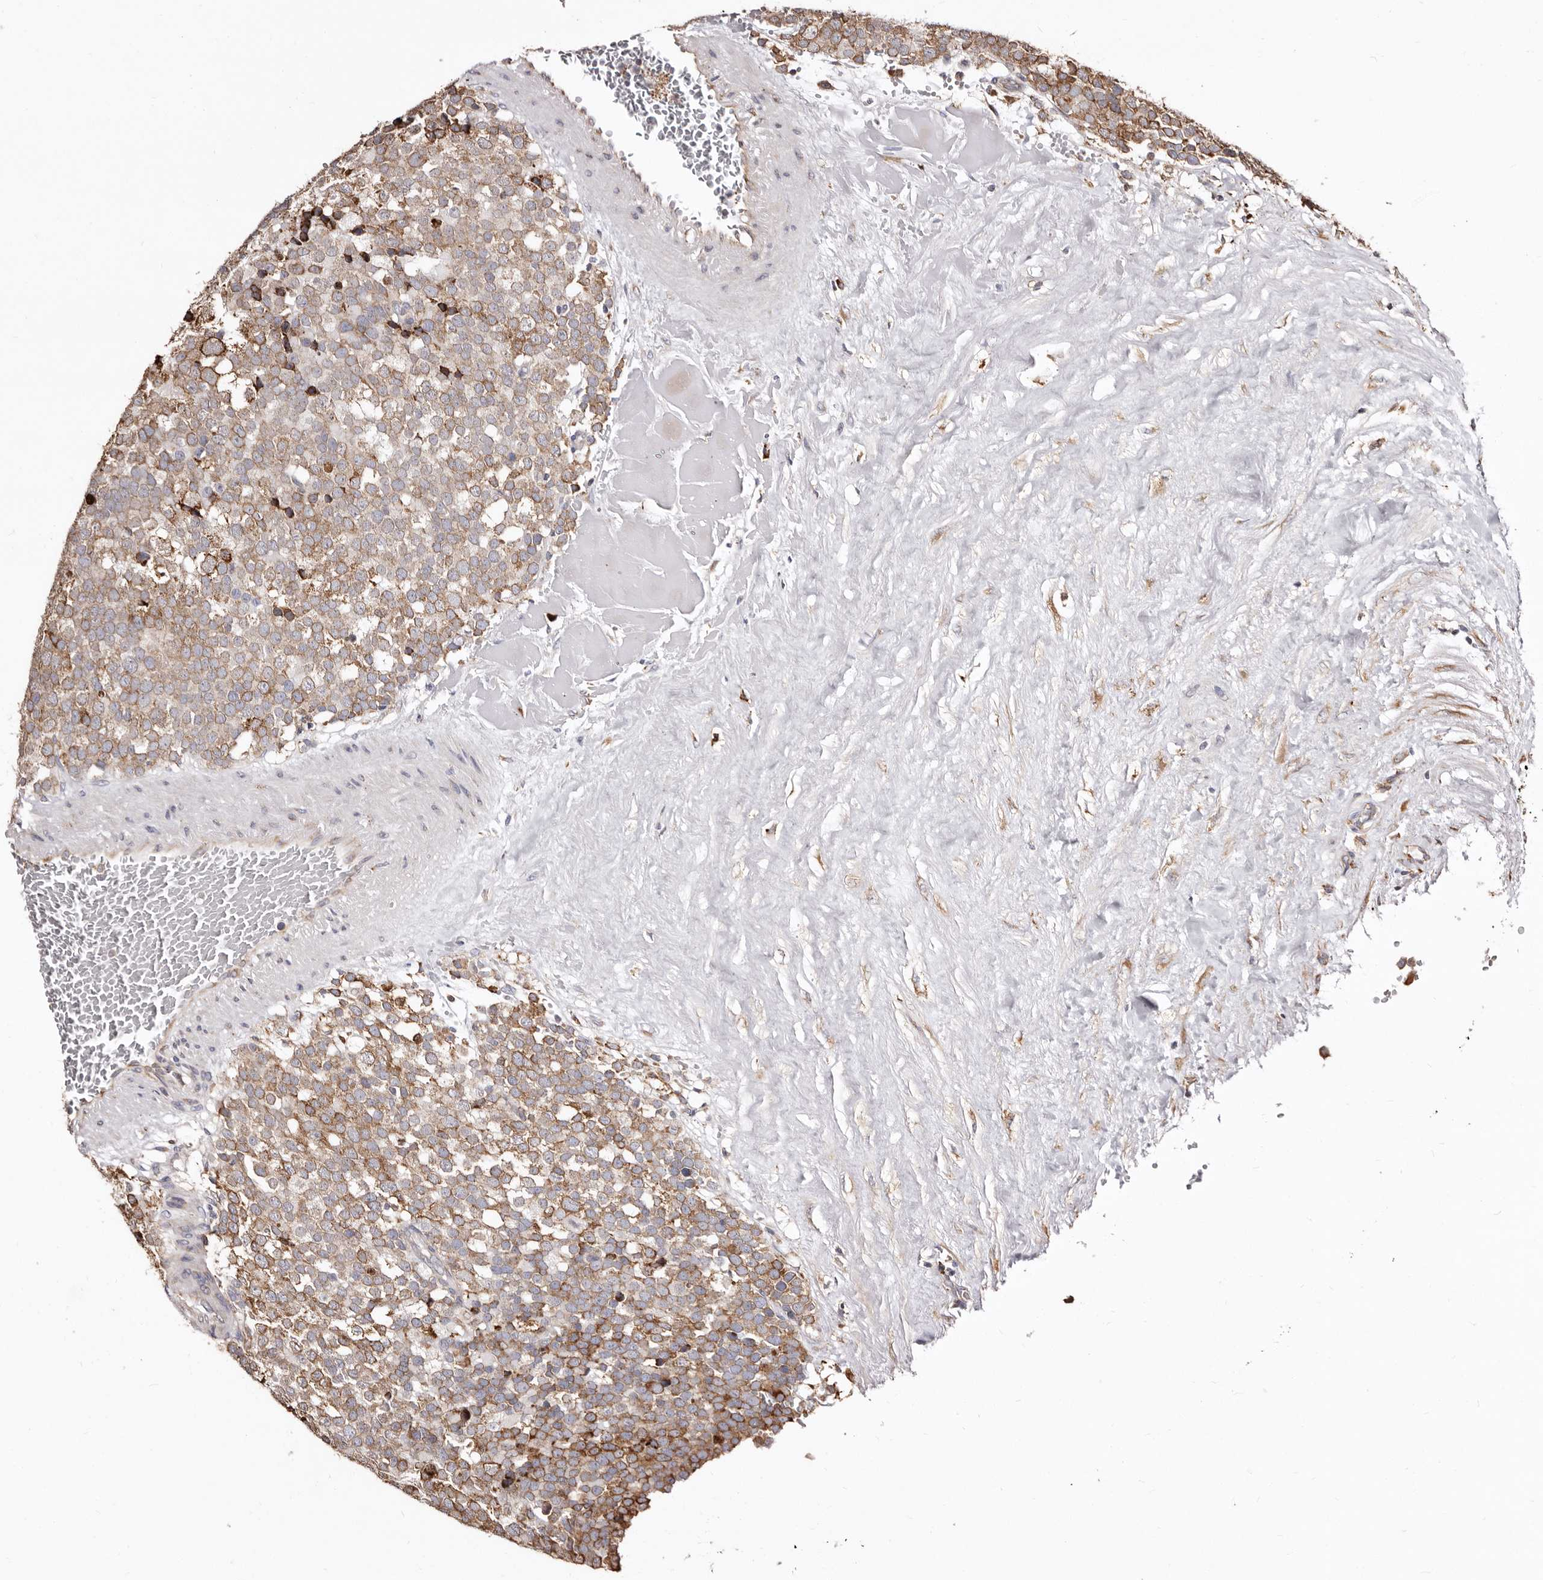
{"staining": {"intensity": "moderate", "quantity": ">75%", "location": "cytoplasmic/membranous"}, "tissue": "testis cancer", "cell_type": "Tumor cells", "image_type": "cancer", "snomed": [{"axis": "morphology", "description": "Seminoma, NOS"}, {"axis": "topography", "description": "Testis"}], "caption": "High-magnification brightfield microscopy of testis cancer (seminoma) stained with DAB (brown) and counterstained with hematoxylin (blue). tumor cells exhibit moderate cytoplasmic/membranous positivity is present in approximately>75% of cells.", "gene": "ACBD6", "patient": {"sex": "male", "age": 71}}